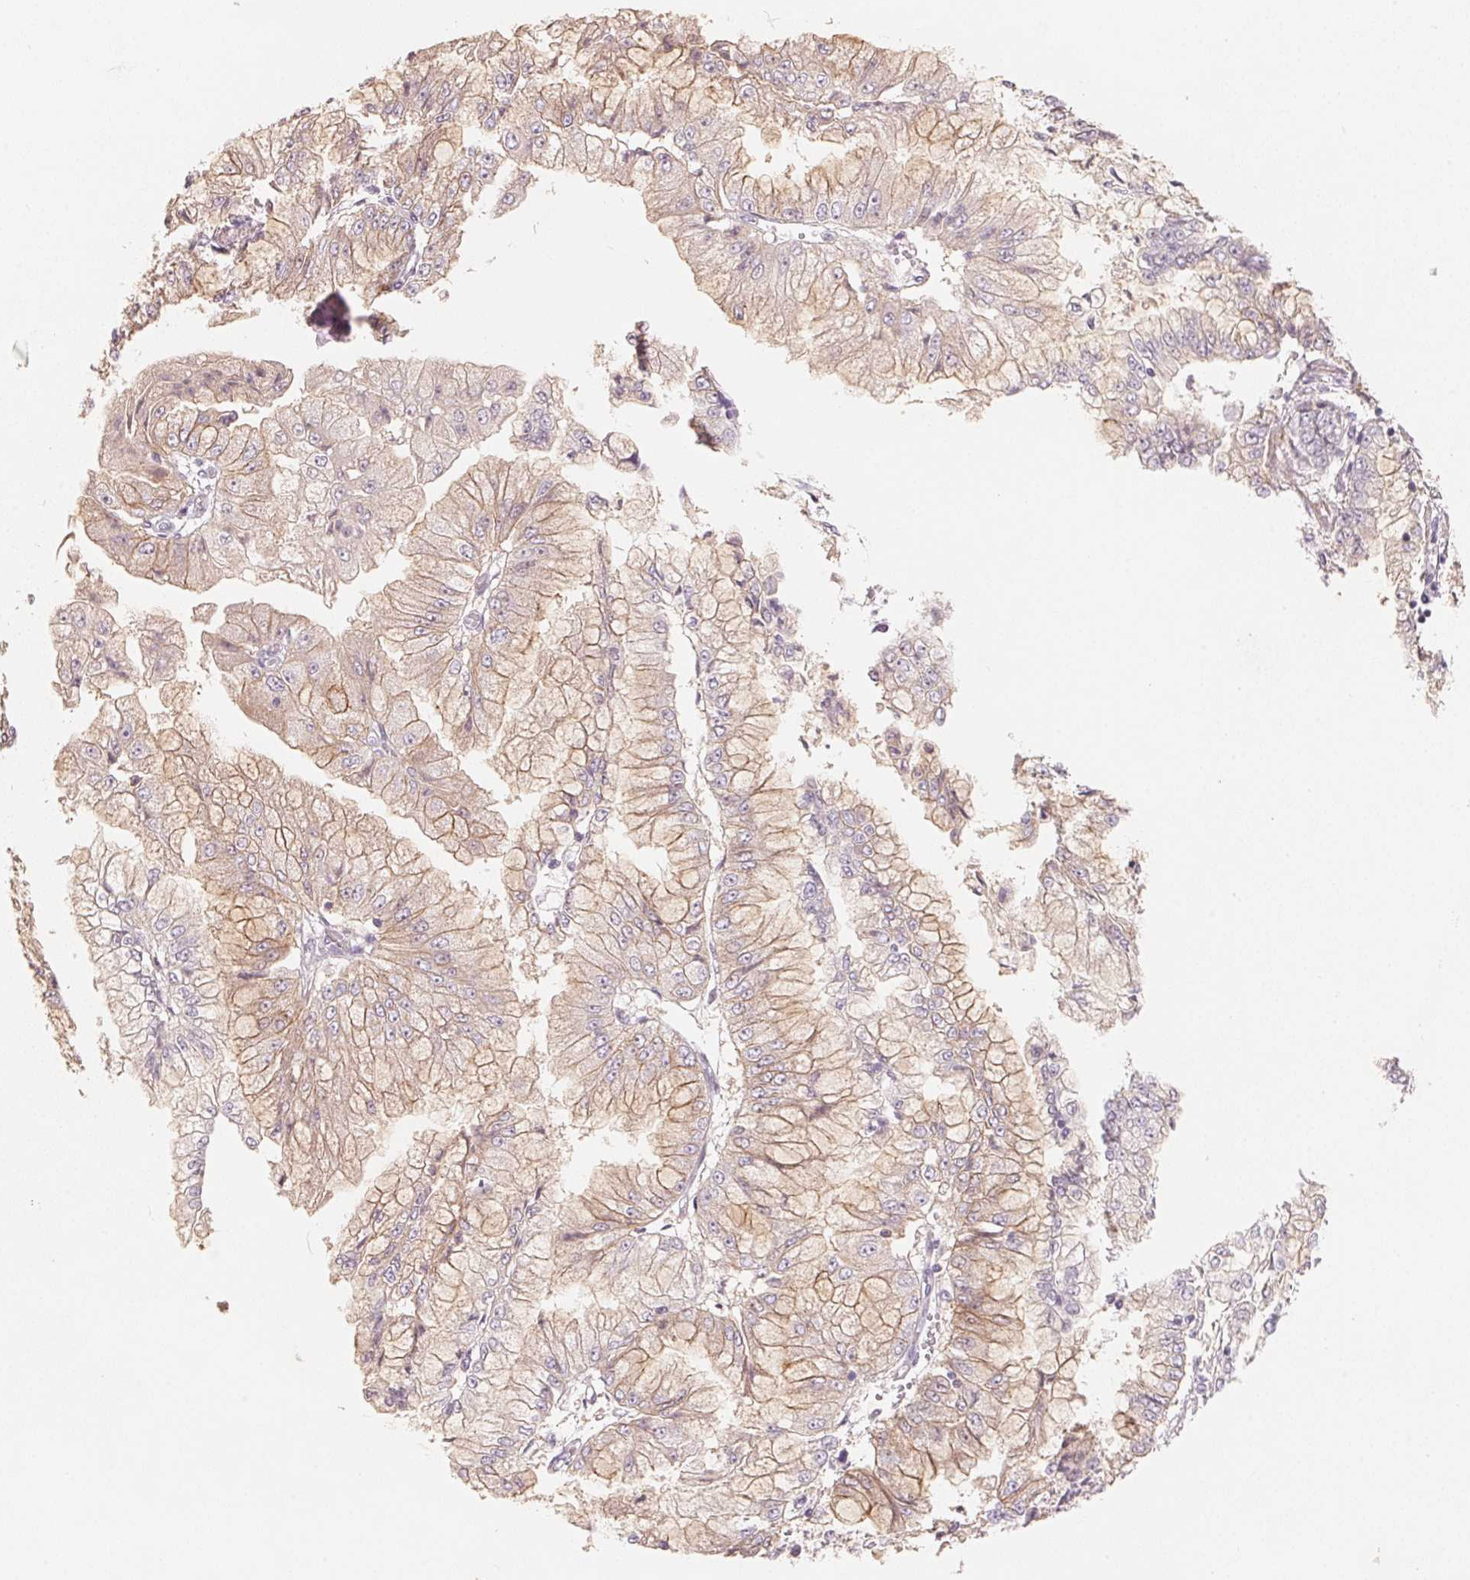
{"staining": {"intensity": "weak", "quantity": ">75%", "location": "cytoplasmic/membranous"}, "tissue": "stomach cancer", "cell_type": "Tumor cells", "image_type": "cancer", "snomed": [{"axis": "morphology", "description": "Adenocarcinoma, NOS"}, {"axis": "topography", "description": "Stomach, upper"}], "caption": "Weak cytoplasmic/membranous staining for a protein is identified in about >75% of tumor cells of stomach cancer using IHC.", "gene": "TP53AIP1", "patient": {"sex": "female", "age": 74}}